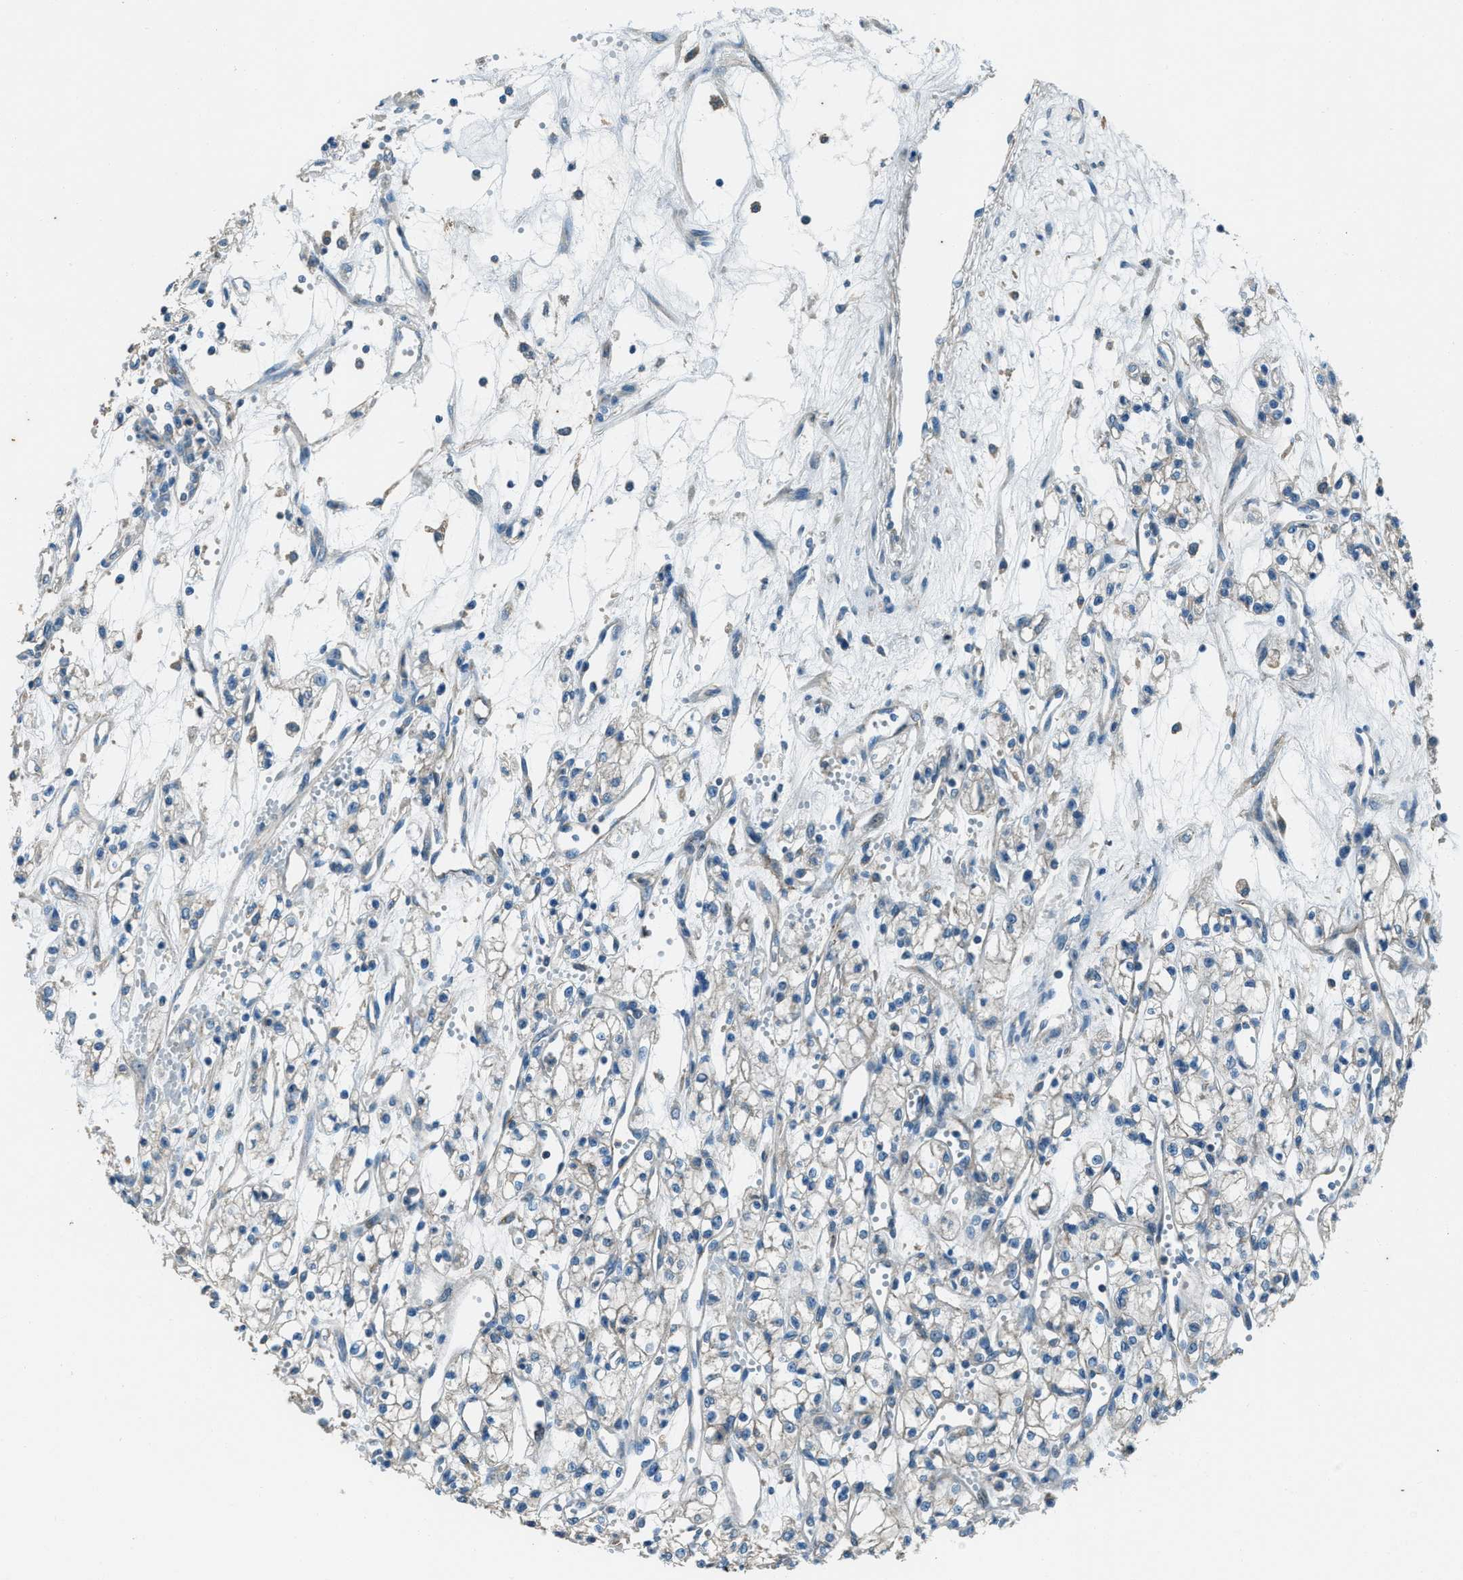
{"staining": {"intensity": "negative", "quantity": "none", "location": "none"}, "tissue": "renal cancer", "cell_type": "Tumor cells", "image_type": "cancer", "snomed": [{"axis": "morphology", "description": "Adenocarcinoma, NOS"}, {"axis": "topography", "description": "Kidney"}], "caption": "A high-resolution micrograph shows immunohistochemistry staining of renal cancer, which shows no significant staining in tumor cells.", "gene": "SVIL", "patient": {"sex": "male", "age": 59}}